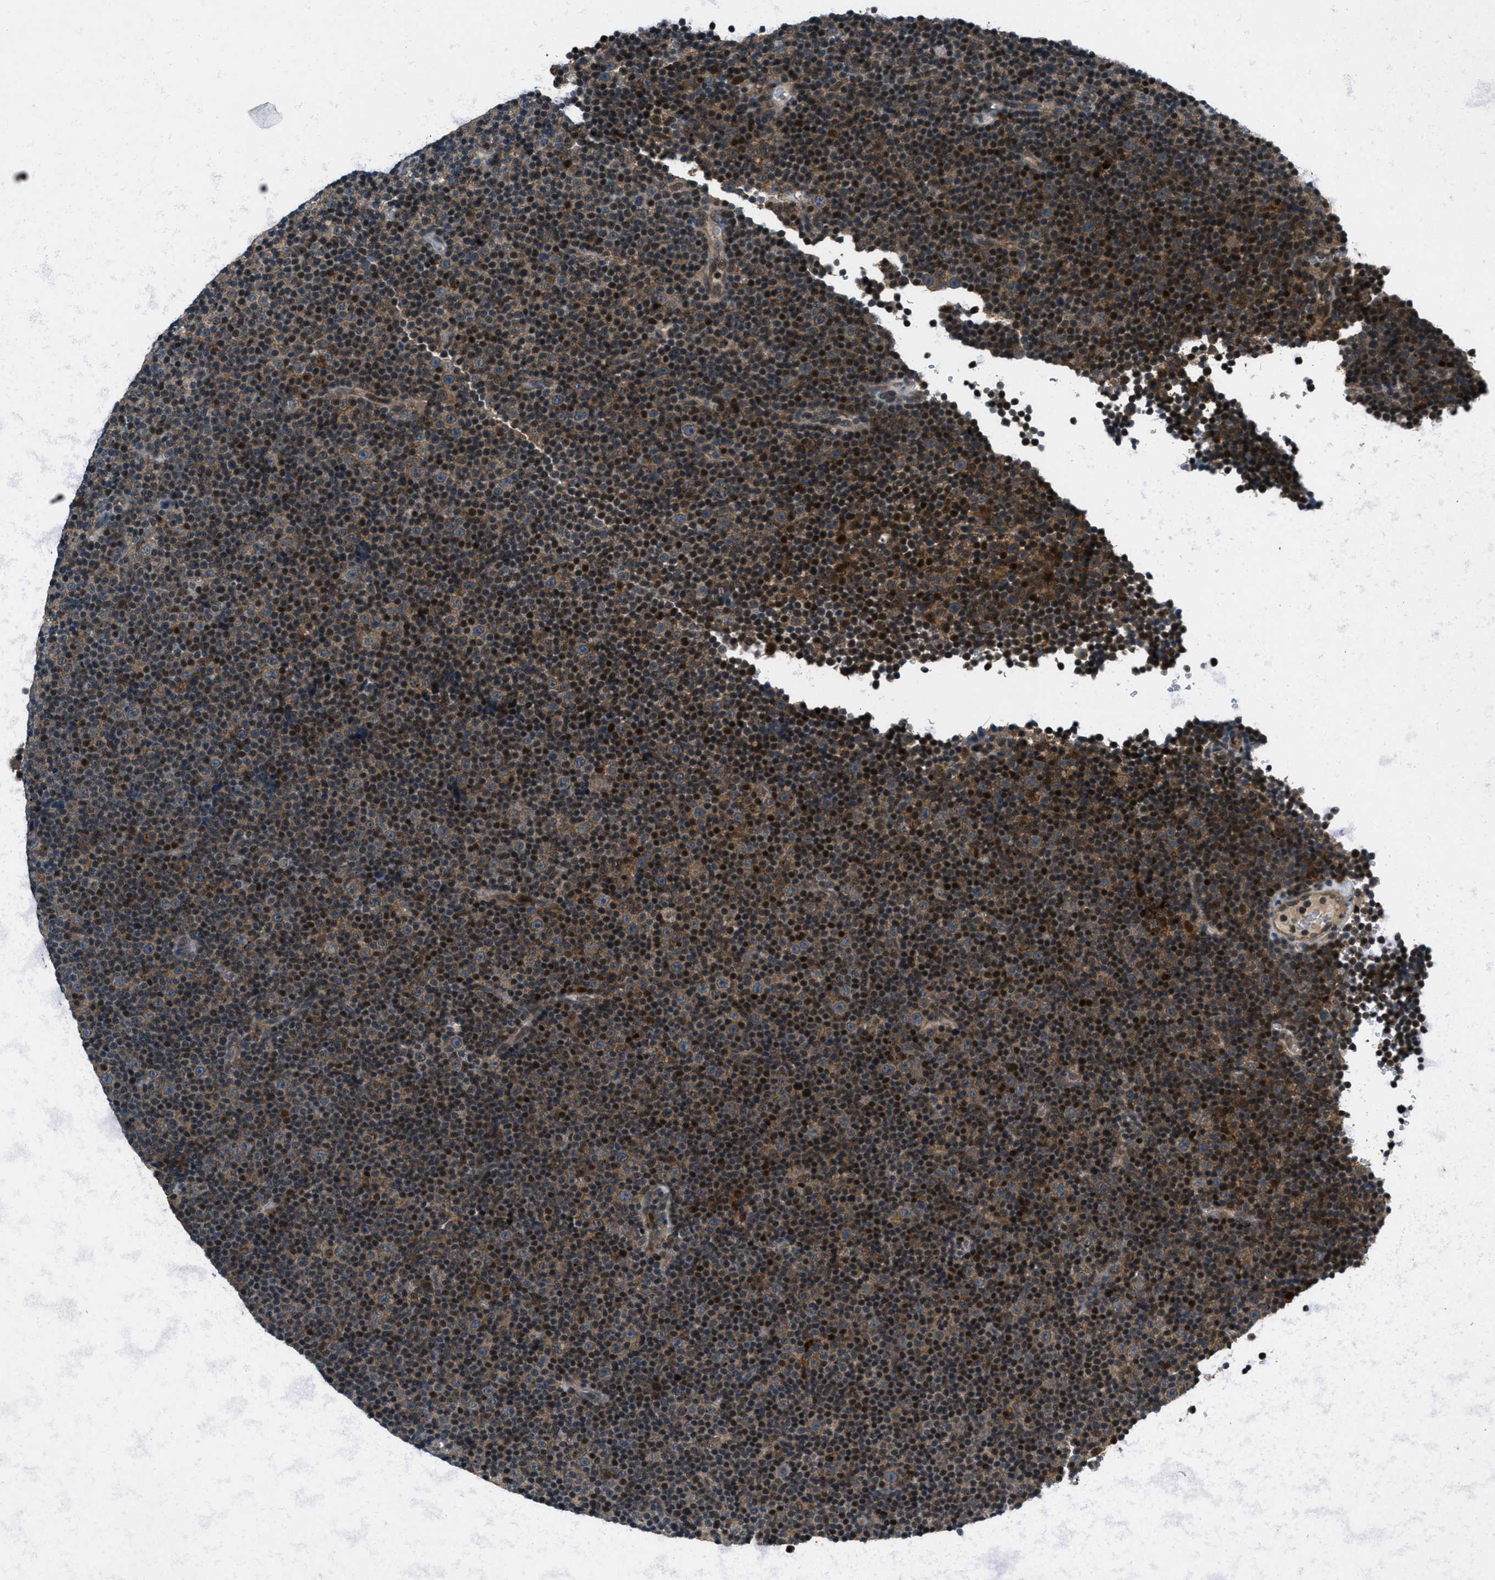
{"staining": {"intensity": "moderate", "quantity": ">75%", "location": "cytoplasmic/membranous"}, "tissue": "lymphoma", "cell_type": "Tumor cells", "image_type": "cancer", "snomed": [{"axis": "morphology", "description": "Malignant lymphoma, non-Hodgkin's type, Low grade"}, {"axis": "topography", "description": "Lymph node"}], "caption": "Malignant lymphoma, non-Hodgkin's type (low-grade) stained for a protein (brown) exhibits moderate cytoplasmic/membranous positive expression in approximately >75% of tumor cells.", "gene": "EPSTI1", "patient": {"sex": "female", "age": 67}}